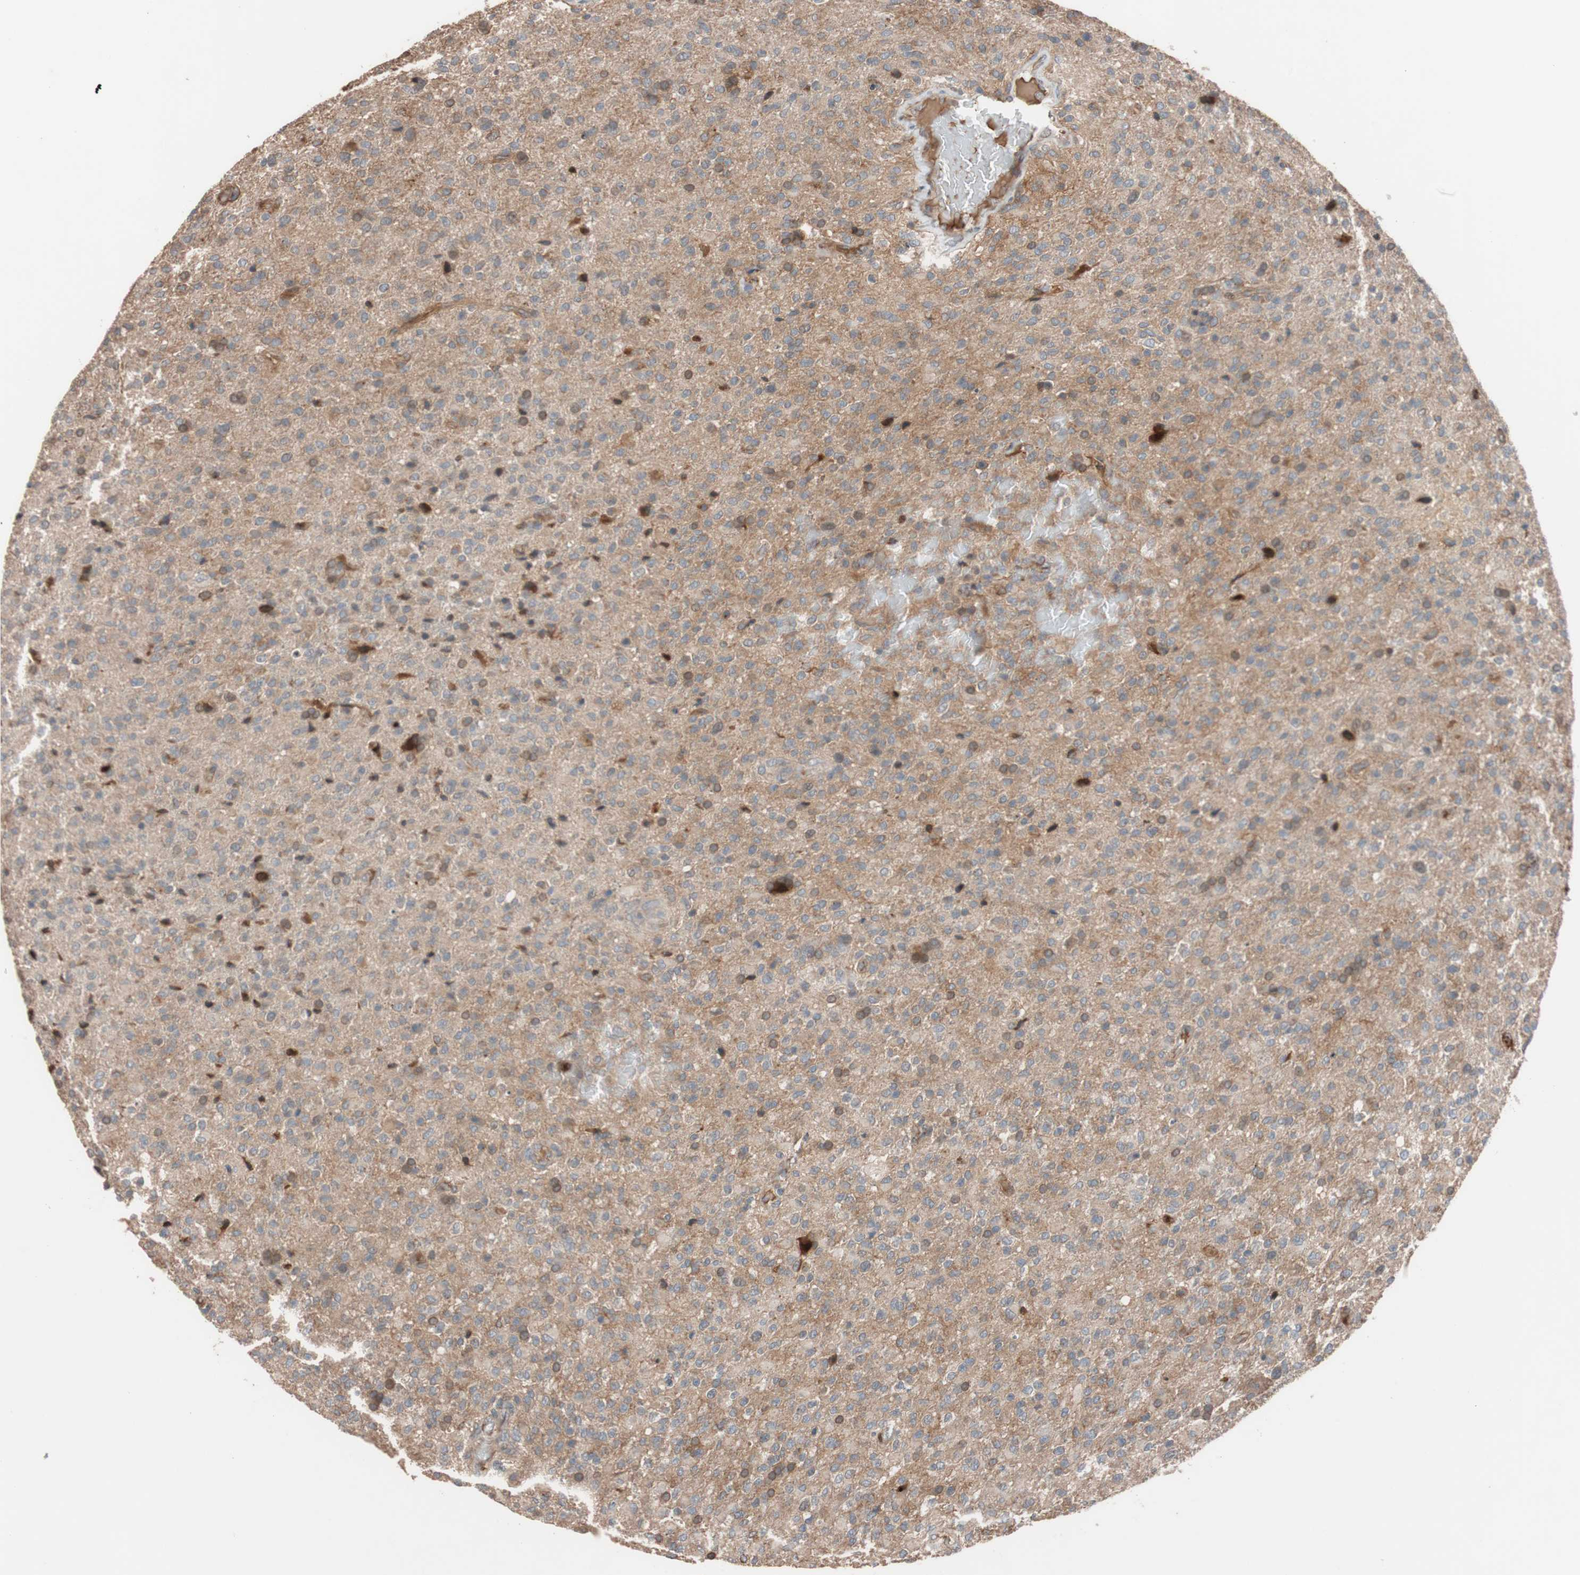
{"staining": {"intensity": "moderate", "quantity": ">75%", "location": "cytoplasmic/membranous"}, "tissue": "glioma", "cell_type": "Tumor cells", "image_type": "cancer", "snomed": [{"axis": "morphology", "description": "Glioma, malignant, High grade"}, {"axis": "topography", "description": "Brain"}], "caption": "Approximately >75% of tumor cells in human high-grade glioma (malignant) show moderate cytoplasmic/membranous protein expression as visualized by brown immunohistochemical staining.", "gene": "SDC4", "patient": {"sex": "male", "age": 71}}